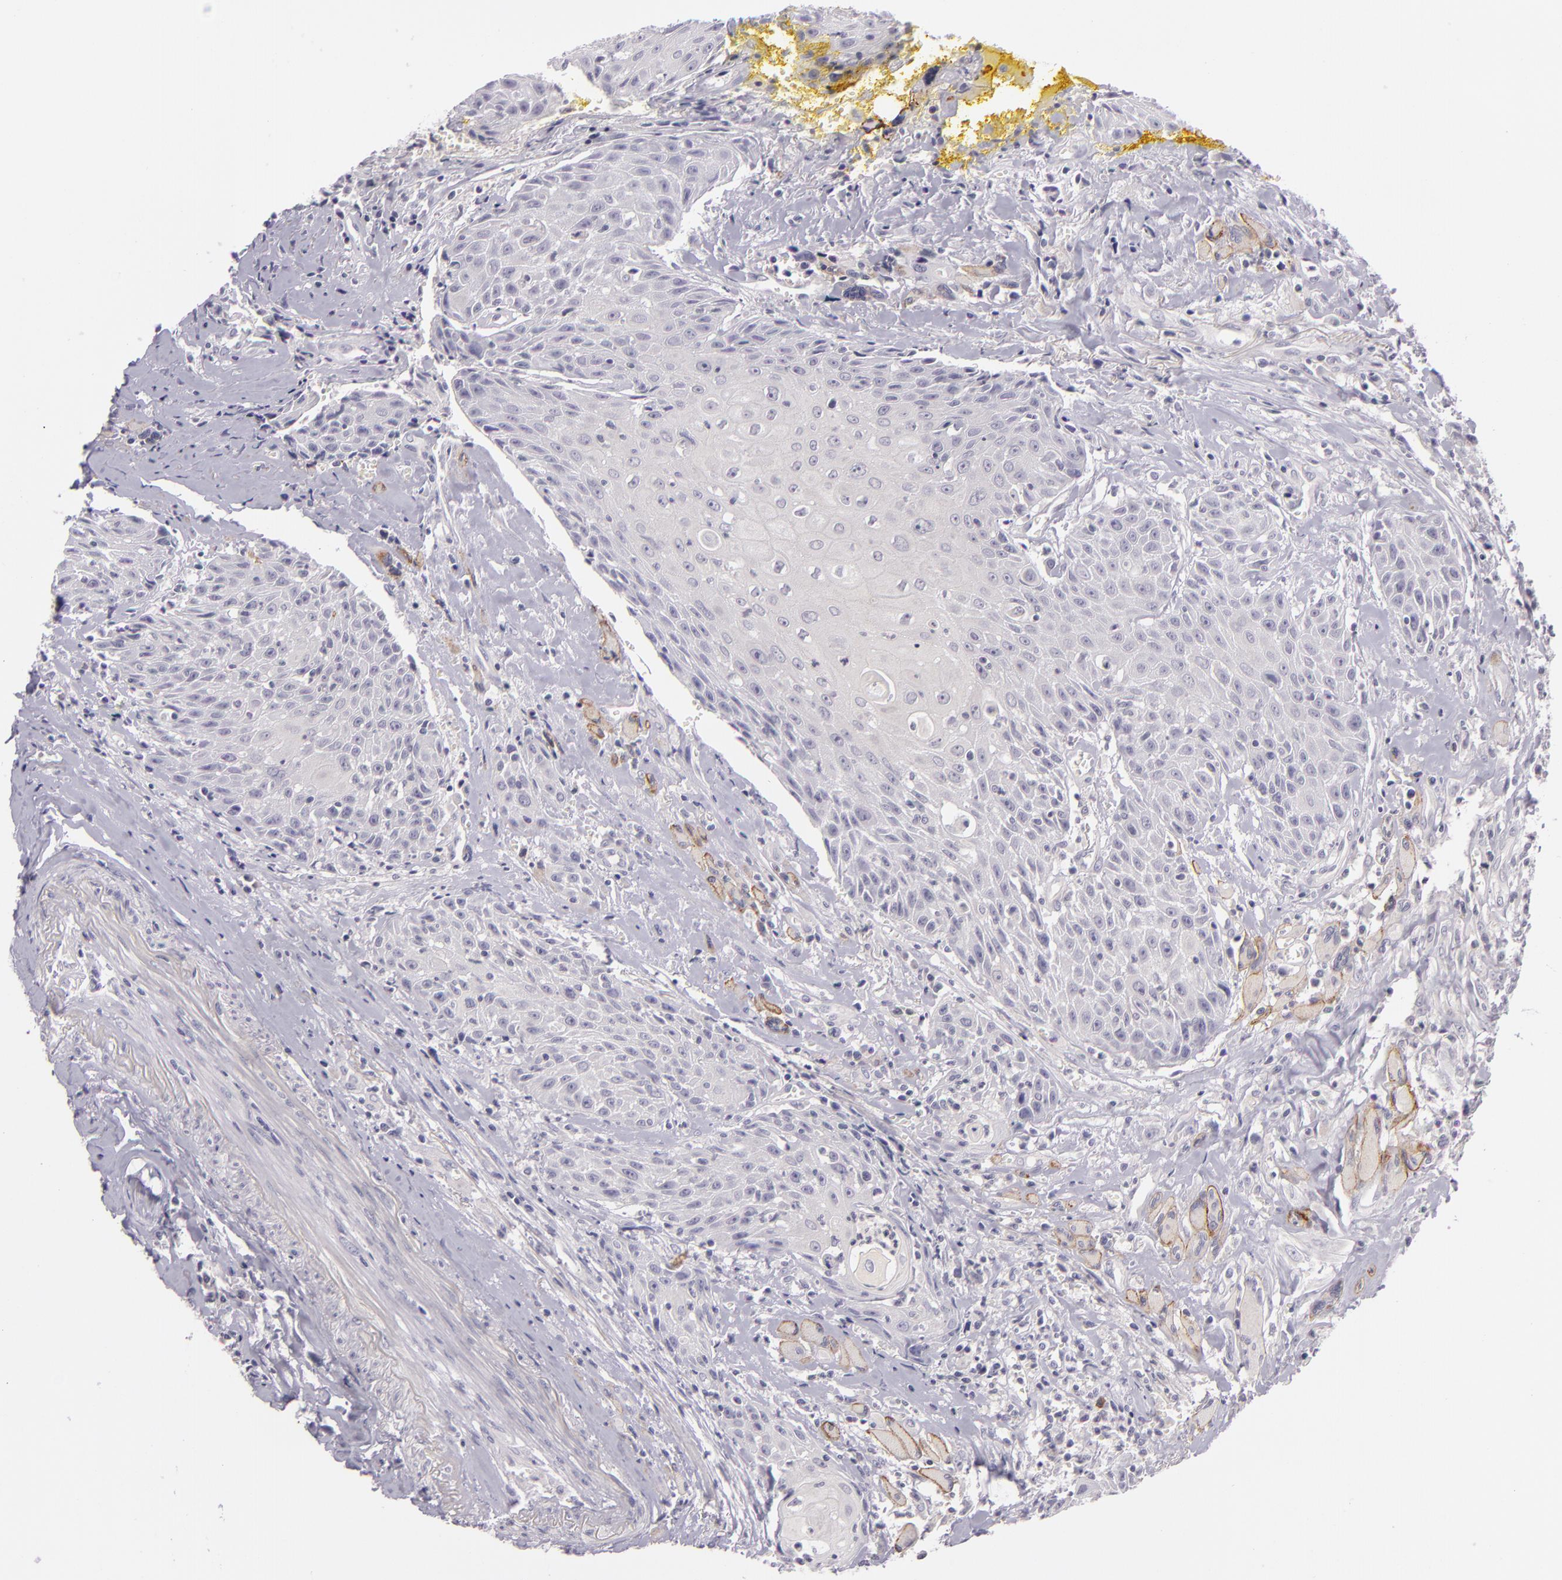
{"staining": {"intensity": "negative", "quantity": "none", "location": "none"}, "tissue": "head and neck cancer", "cell_type": "Tumor cells", "image_type": "cancer", "snomed": [{"axis": "morphology", "description": "Squamous cell carcinoma, NOS"}, {"axis": "topography", "description": "Oral tissue"}, {"axis": "topography", "description": "Head-Neck"}], "caption": "Immunohistochemistry image of neoplastic tissue: head and neck cancer stained with DAB demonstrates no significant protein expression in tumor cells.", "gene": "DAG1", "patient": {"sex": "female", "age": 82}}